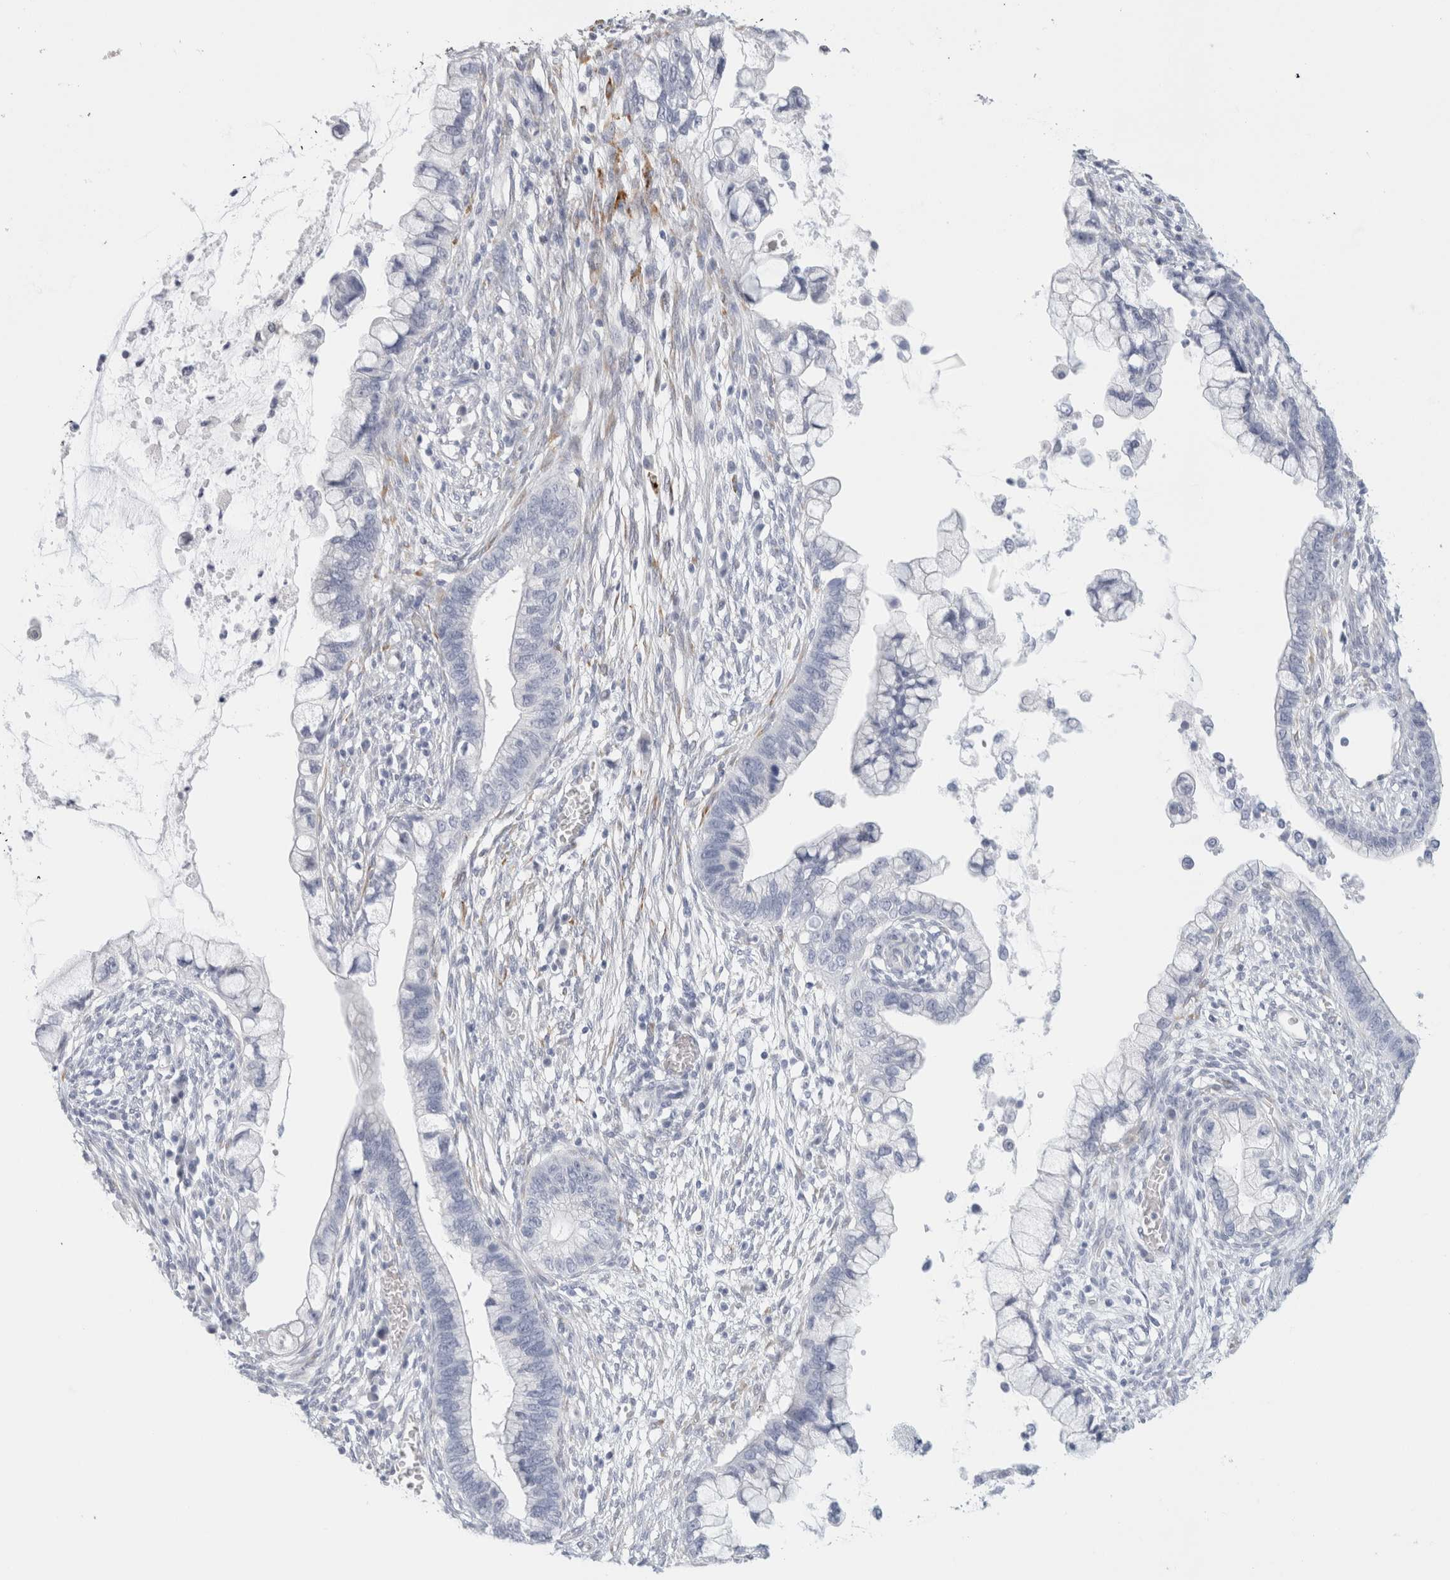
{"staining": {"intensity": "negative", "quantity": "none", "location": "none"}, "tissue": "cervical cancer", "cell_type": "Tumor cells", "image_type": "cancer", "snomed": [{"axis": "morphology", "description": "Adenocarcinoma, NOS"}, {"axis": "topography", "description": "Cervix"}], "caption": "High power microscopy histopathology image of an IHC photomicrograph of cervical adenocarcinoma, revealing no significant expression in tumor cells.", "gene": "RTN4", "patient": {"sex": "female", "age": 44}}